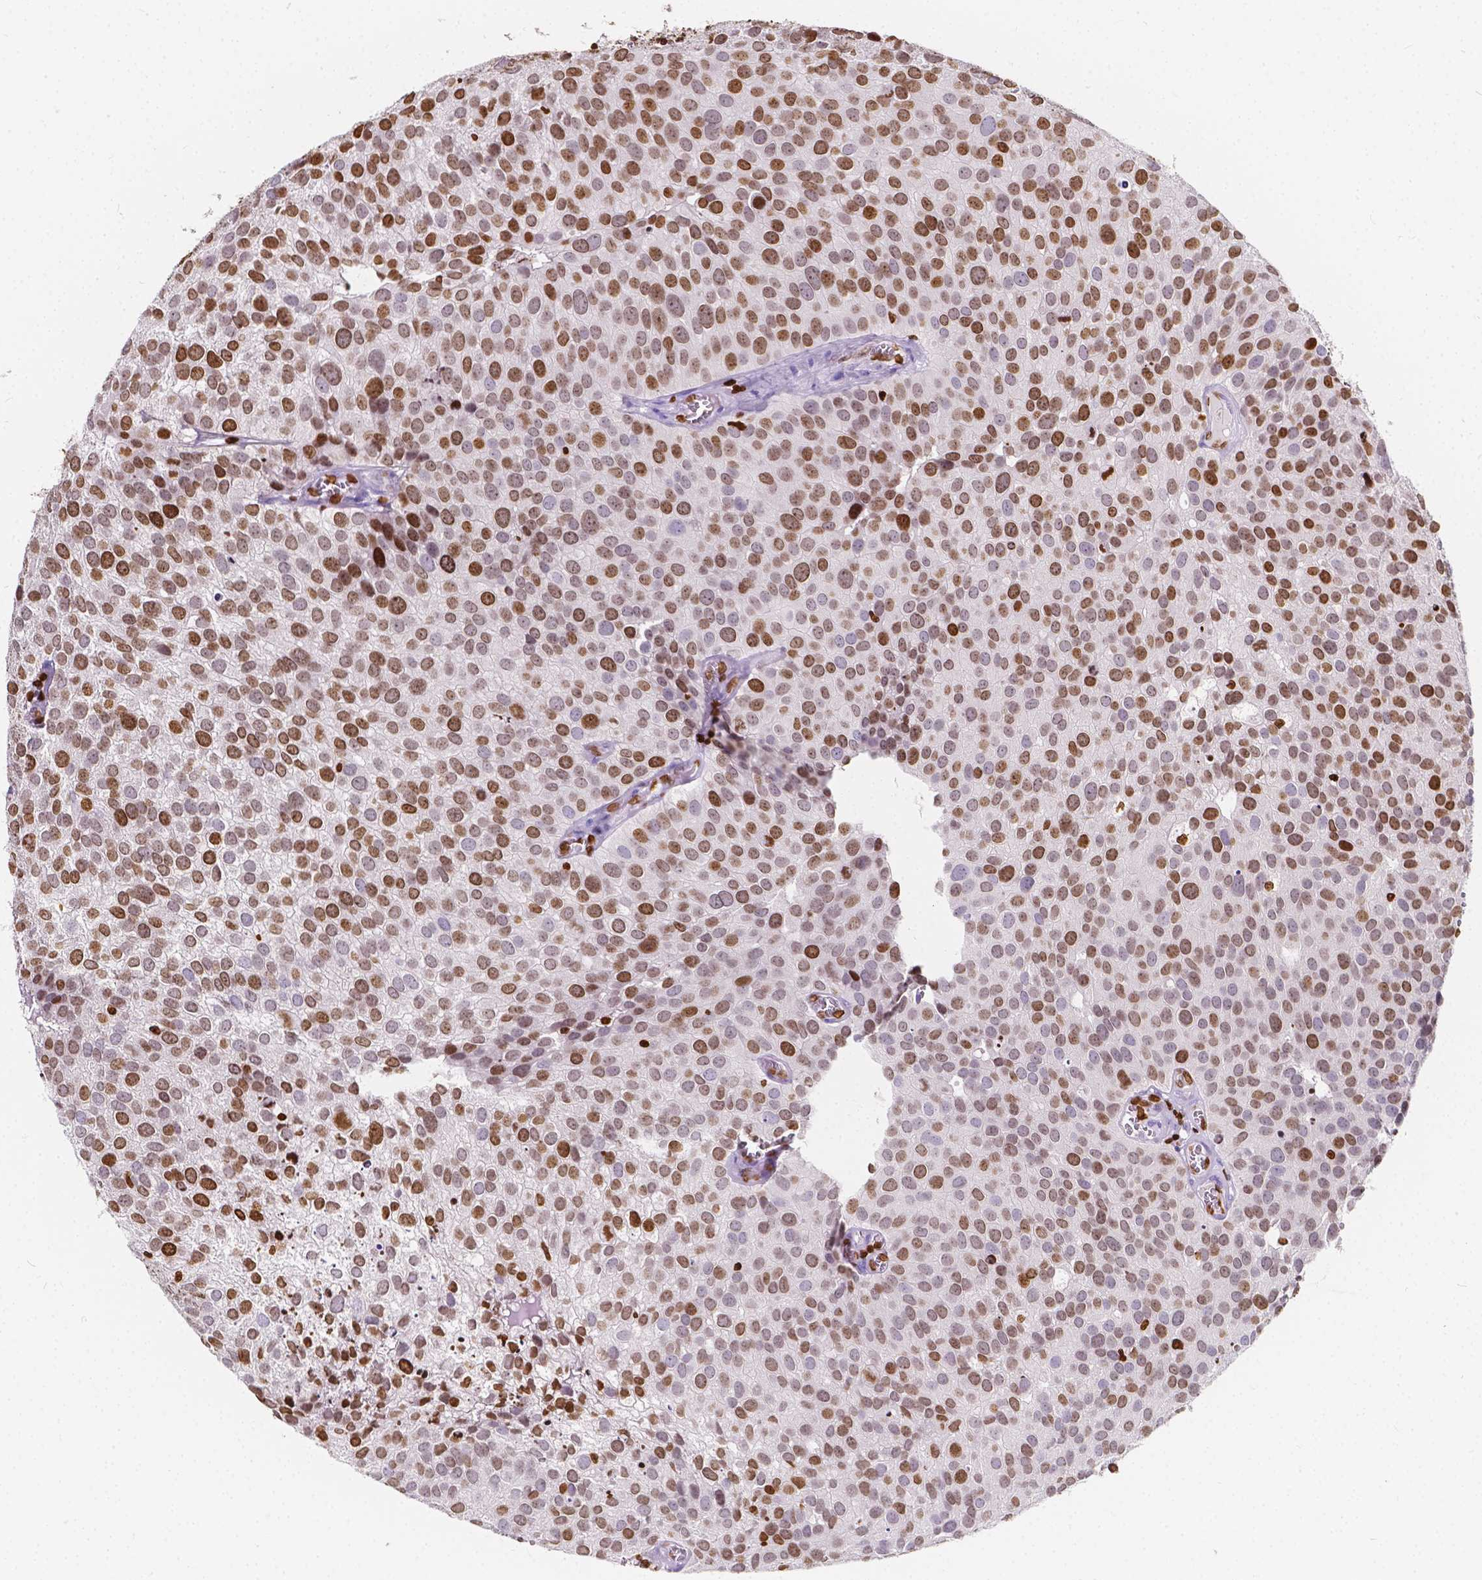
{"staining": {"intensity": "strong", "quantity": "25%-75%", "location": "nuclear"}, "tissue": "urothelial cancer", "cell_type": "Tumor cells", "image_type": "cancer", "snomed": [{"axis": "morphology", "description": "Urothelial carcinoma, Low grade"}, {"axis": "topography", "description": "Urinary bladder"}], "caption": "Immunohistochemistry micrograph of neoplastic tissue: human urothelial carcinoma (low-grade) stained using immunohistochemistry reveals high levels of strong protein expression localized specifically in the nuclear of tumor cells, appearing as a nuclear brown color.", "gene": "CBY3", "patient": {"sex": "female", "age": 69}}